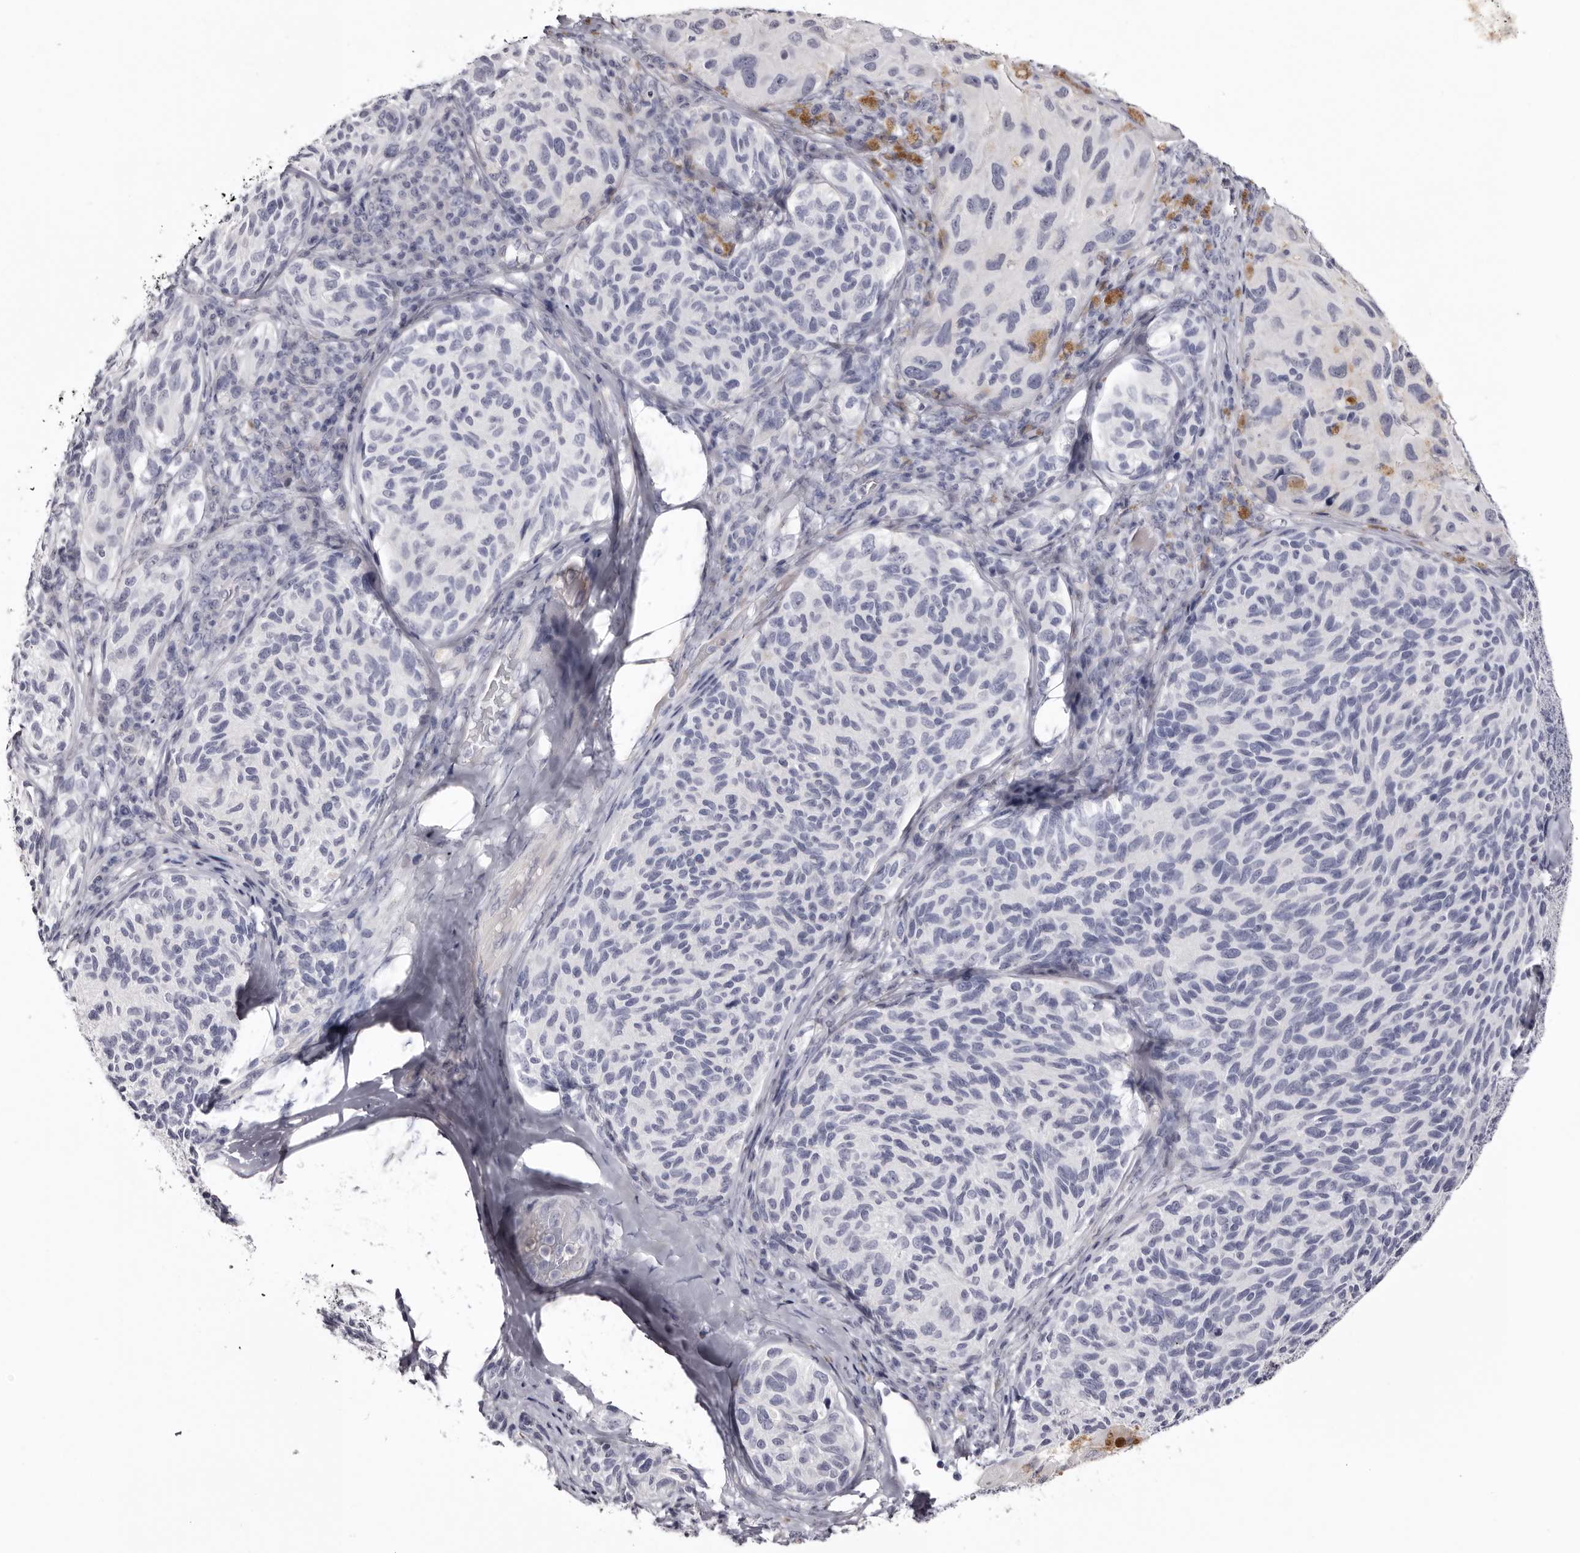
{"staining": {"intensity": "negative", "quantity": "none", "location": "none"}, "tissue": "melanoma", "cell_type": "Tumor cells", "image_type": "cancer", "snomed": [{"axis": "morphology", "description": "Malignant melanoma, NOS"}, {"axis": "topography", "description": "Skin"}], "caption": "High magnification brightfield microscopy of malignant melanoma stained with DAB (brown) and counterstained with hematoxylin (blue): tumor cells show no significant expression.", "gene": "CA6", "patient": {"sex": "female", "age": 73}}